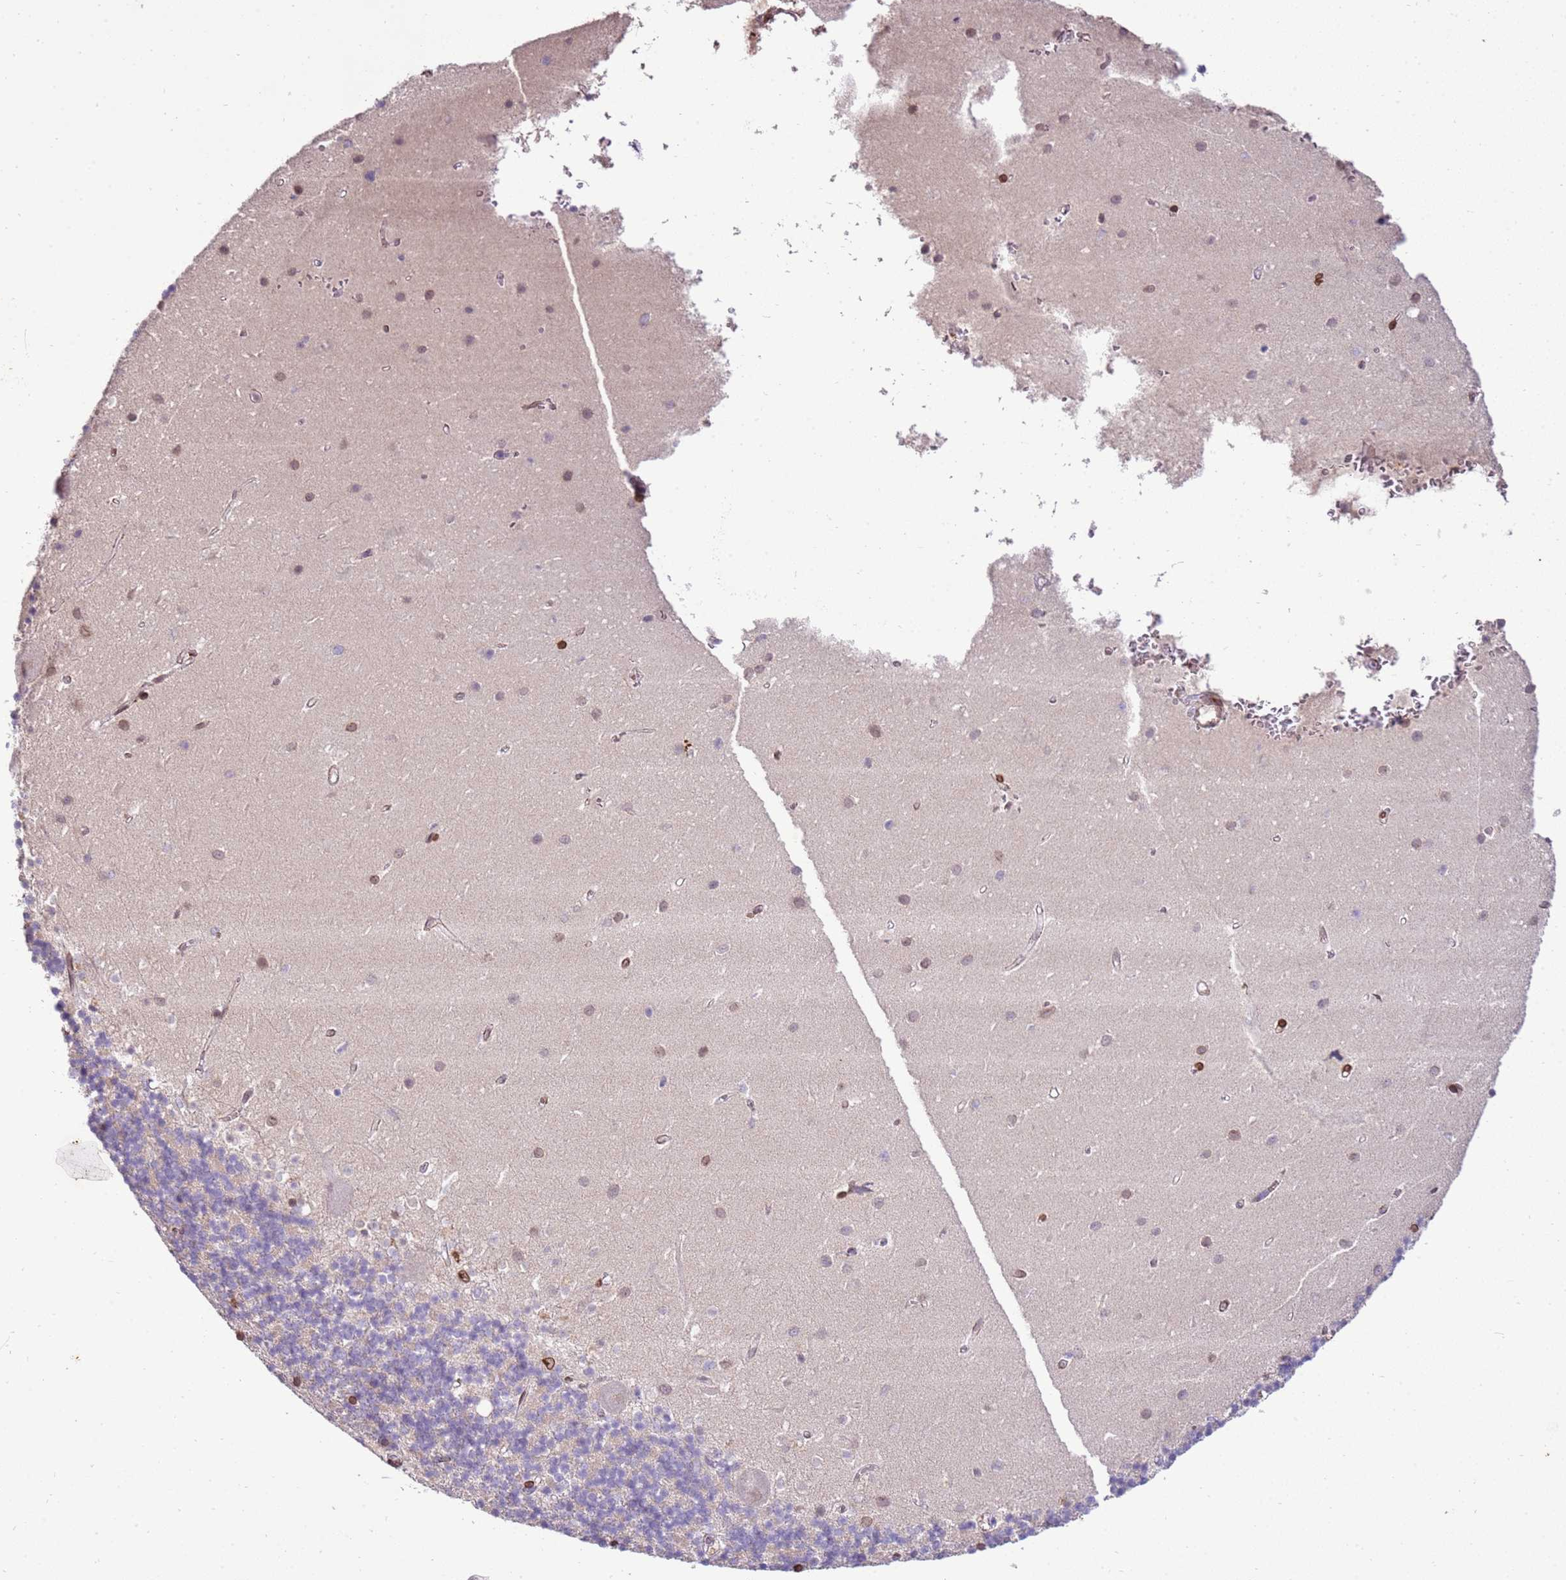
{"staining": {"intensity": "negative", "quantity": "none", "location": "none"}, "tissue": "cerebellum", "cell_type": "Cells in granular layer", "image_type": "normal", "snomed": [{"axis": "morphology", "description": "Normal tissue, NOS"}, {"axis": "topography", "description": "Cerebellum"}], "caption": "Human cerebellum stained for a protein using immunohistochemistry exhibits no expression in cells in granular layer.", "gene": "TMEM47", "patient": {"sex": "male", "age": 54}}